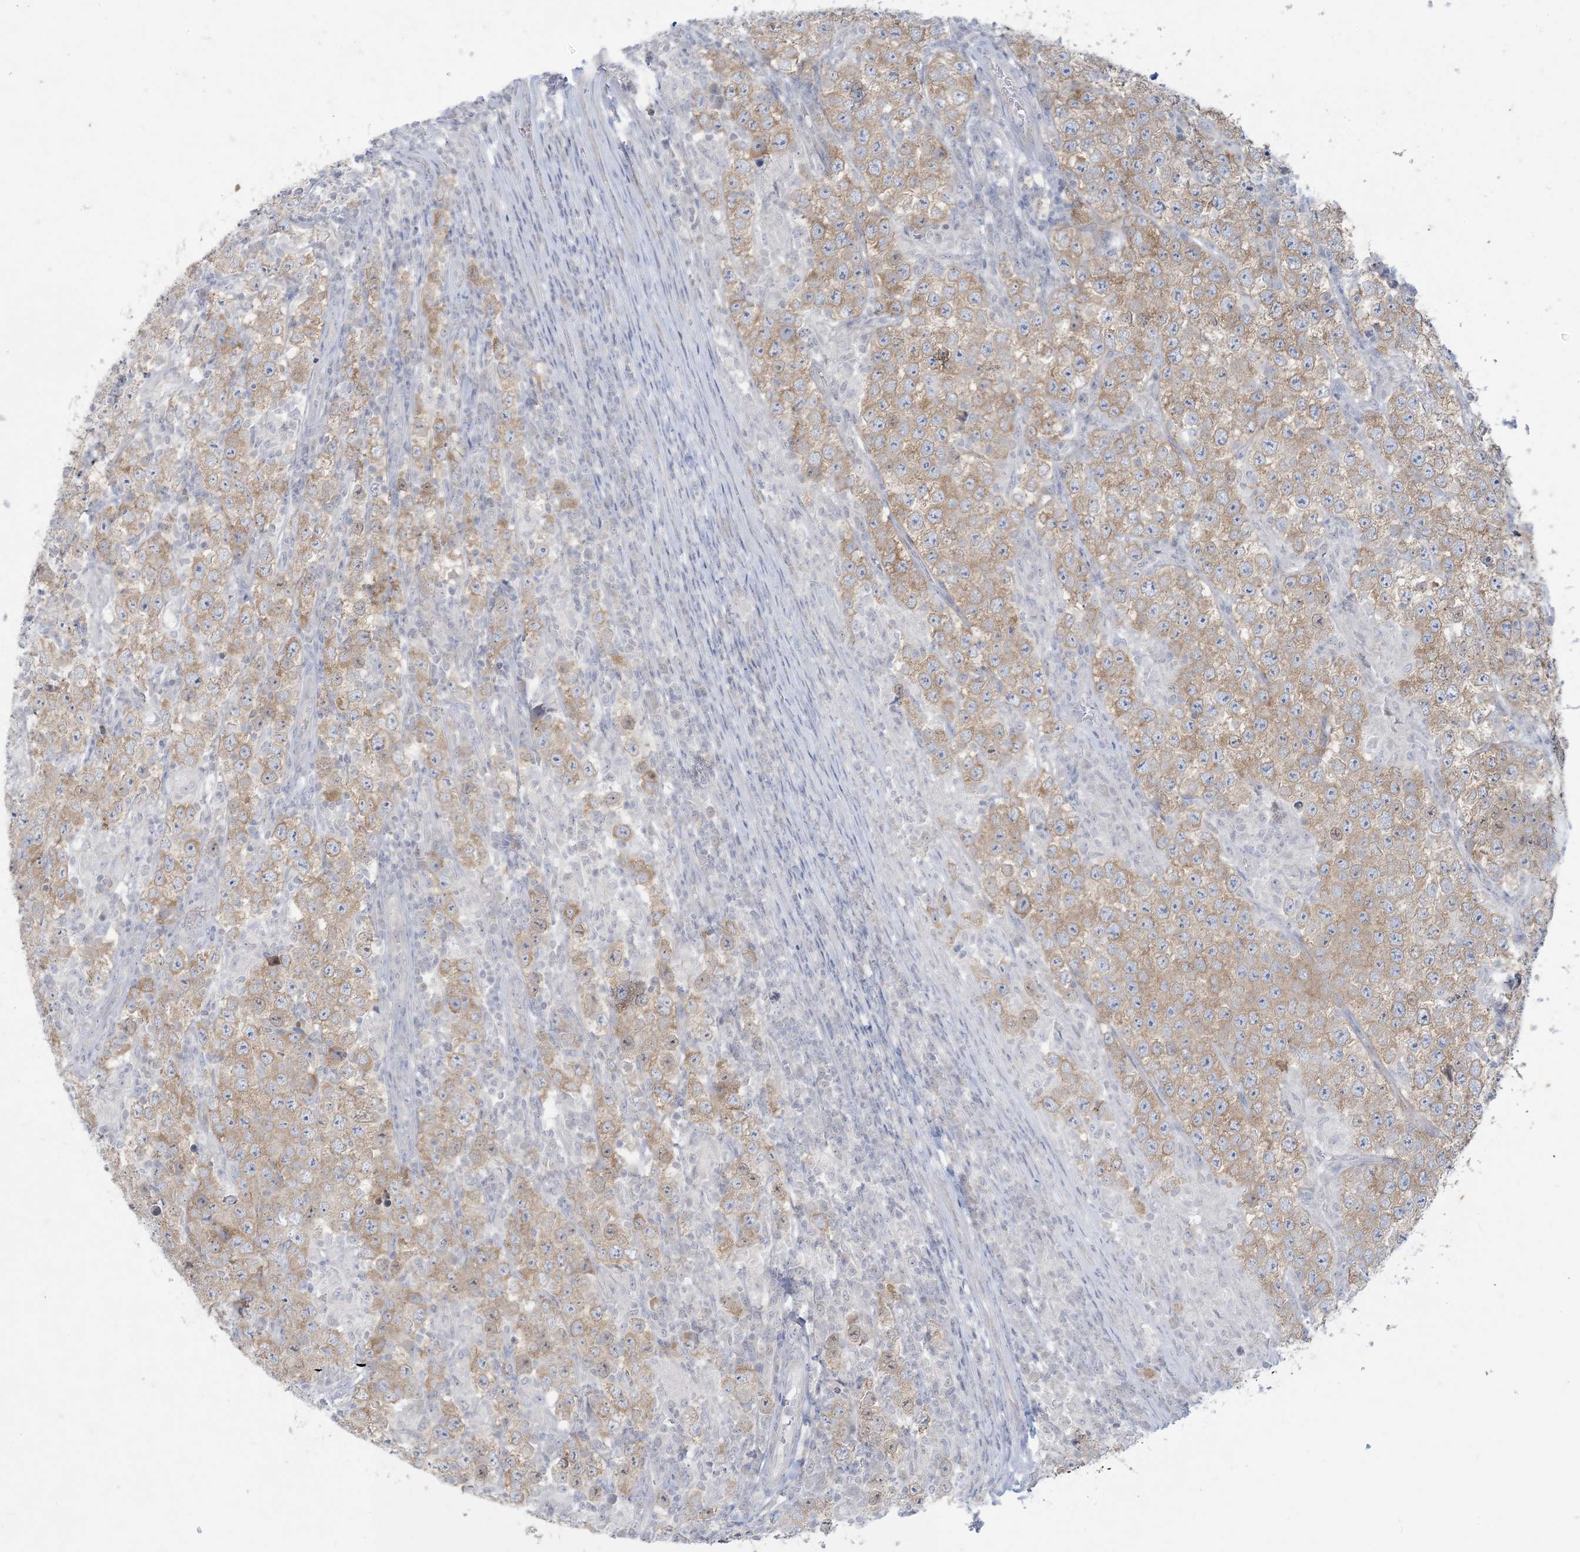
{"staining": {"intensity": "weak", "quantity": ">75%", "location": "cytoplasmic/membranous"}, "tissue": "testis cancer", "cell_type": "Tumor cells", "image_type": "cancer", "snomed": [{"axis": "morphology", "description": "Normal tissue, NOS"}, {"axis": "morphology", "description": "Urothelial carcinoma, High grade"}, {"axis": "morphology", "description": "Seminoma, NOS"}, {"axis": "morphology", "description": "Carcinoma, Embryonal, NOS"}, {"axis": "topography", "description": "Urinary bladder"}, {"axis": "topography", "description": "Testis"}], "caption": "Immunohistochemistry (IHC) photomicrograph of neoplastic tissue: human embryonal carcinoma (testis) stained using immunohistochemistry demonstrates low levels of weak protein expression localized specifically in the cytoplasmic/membranous of tumor cells, appearing as a cytoplasmic/membranous brown color.", "gene": "KIF3A", "patient": {"sex": "male", "age": 41}}